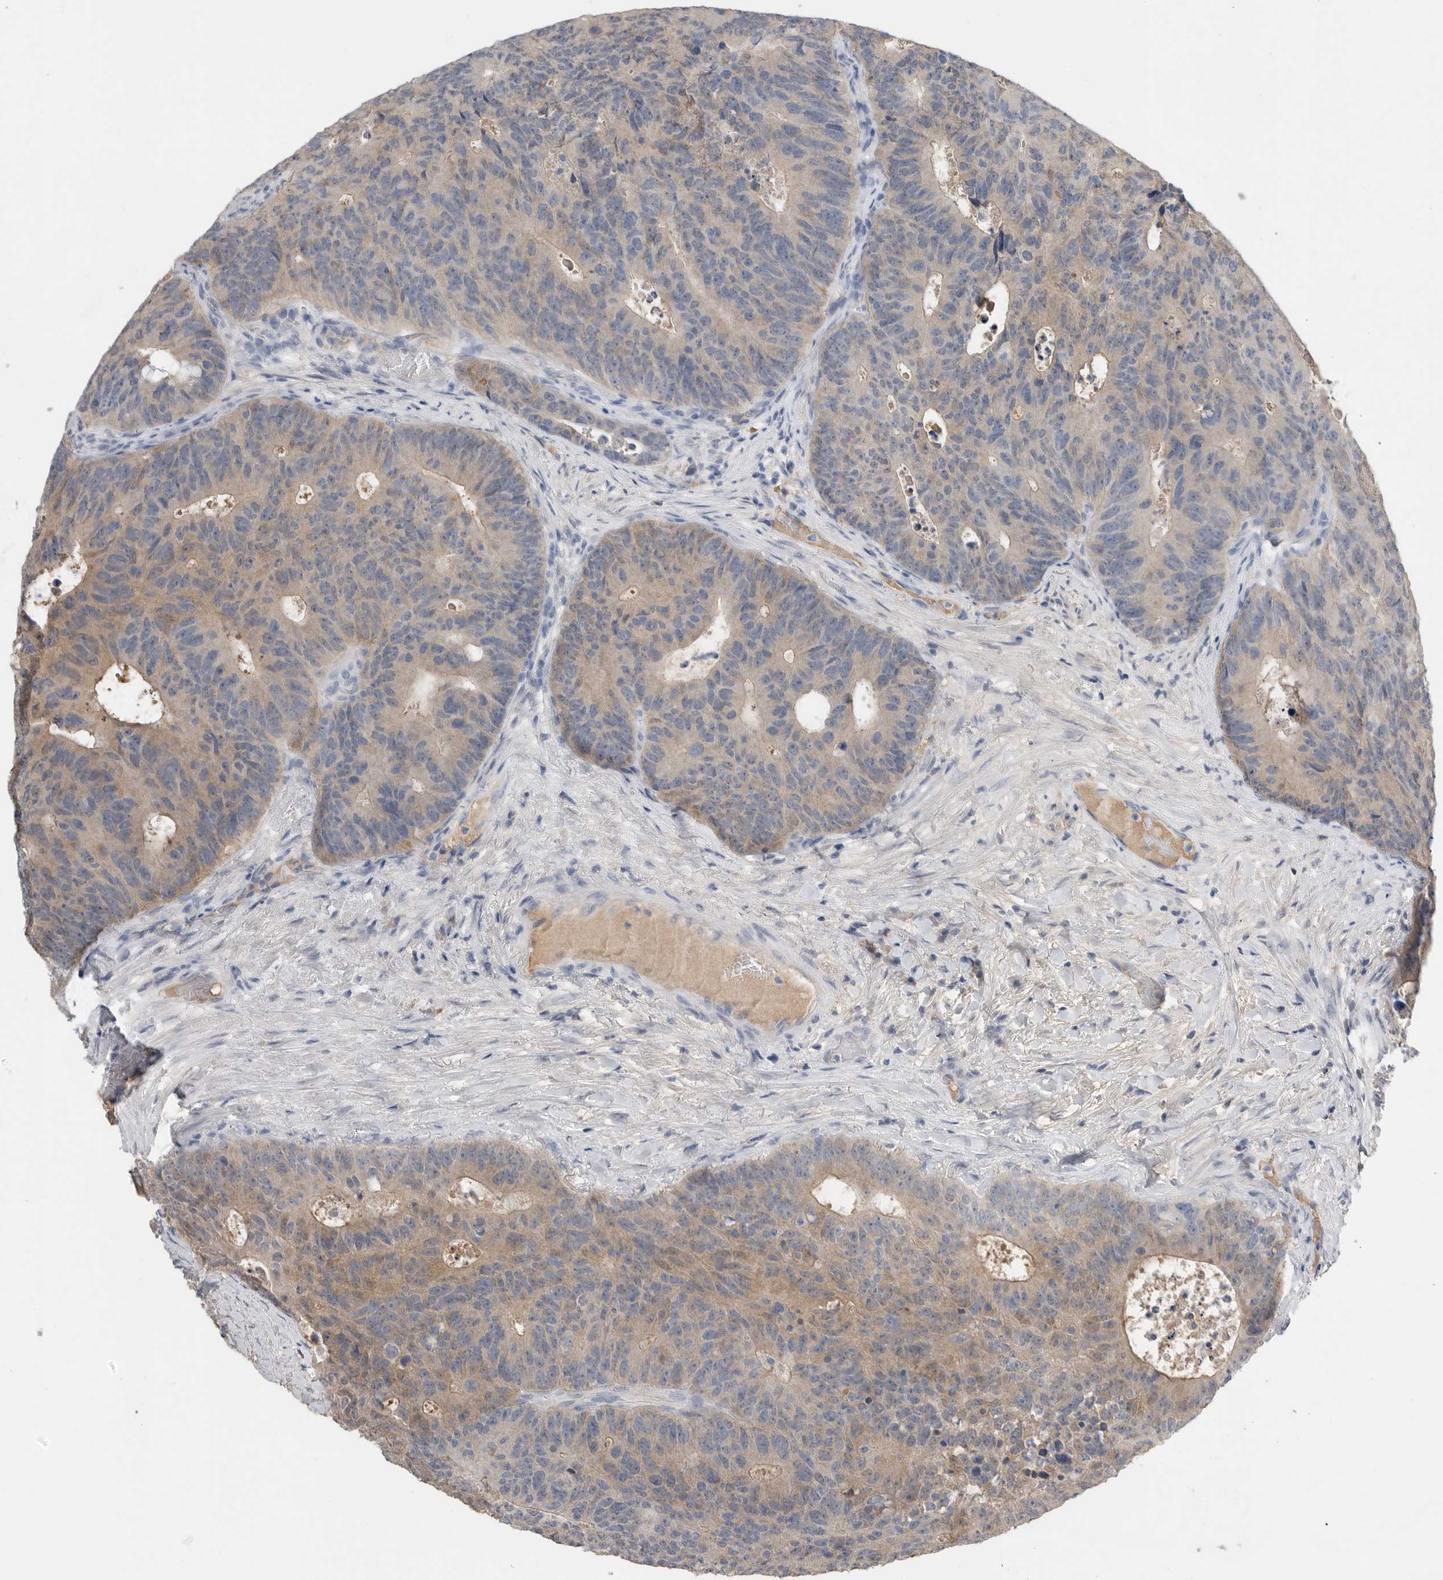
{"staining": {"intensity": "weak", "quantity": "25%-75%", "location": "cytoplasmic/membranous"}, "tissue": "colorectal cancer", "cell_type": "Tumor cells", "image_type": "cancer", "snomed": [{"axis": "morphology", "description": "Adenocarcinoma, NOS"}, {"axis": "topography", "description": "Colon"}], "caption": "Brown immunohistochemical staining in adenocarcinoma (colorectal) reveals weak cytoplasmic/membranous staining in about 25%-75% of tumor cells.", "gene": "FABP6", "patient": {"sex": "male", "age": 87}}